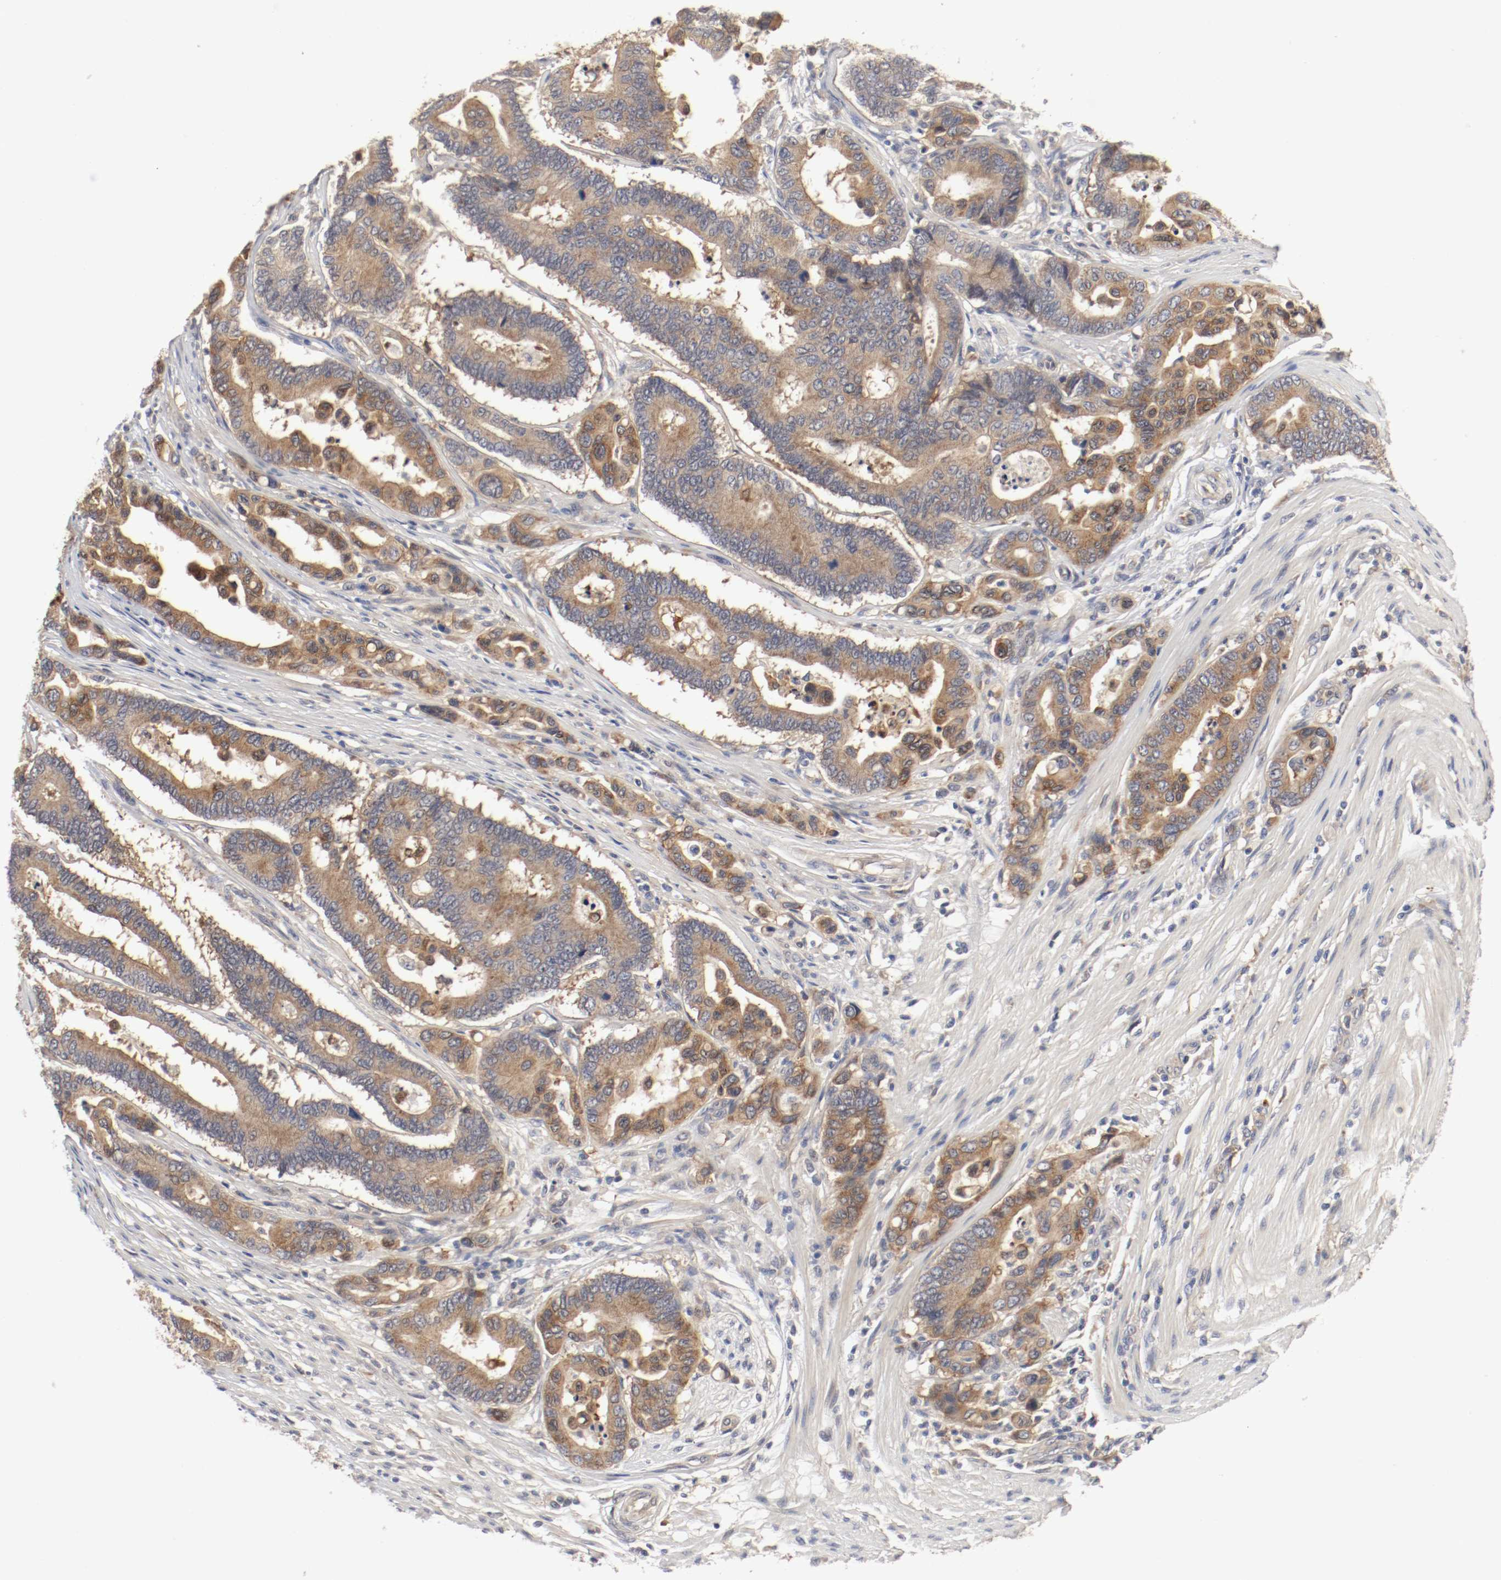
{"staining": {"intensity": "moderate", "quantity": ">75%", "location": "cytoplasmic/membranous"}, "tissue": "colorectal cancer", "cell_type": "Tumor cells", "image_type": "cancer", "snomed": [{"axis": "morphology", "description": "Normal tissue, NOS"}, {"axis": "morphology", "description": "Adenocarcinoma, NOS"}, {"axis": "topography", "description": "Colon"}], "caption": "This is a micrograph of immunohistochemistry (IHC) staining of colorectal cancer, which shows moderate staining in the cytoplasmic/membranous of tumor cells.", "gene": "REN", "patient": {"sex": "male", "age": 82}}